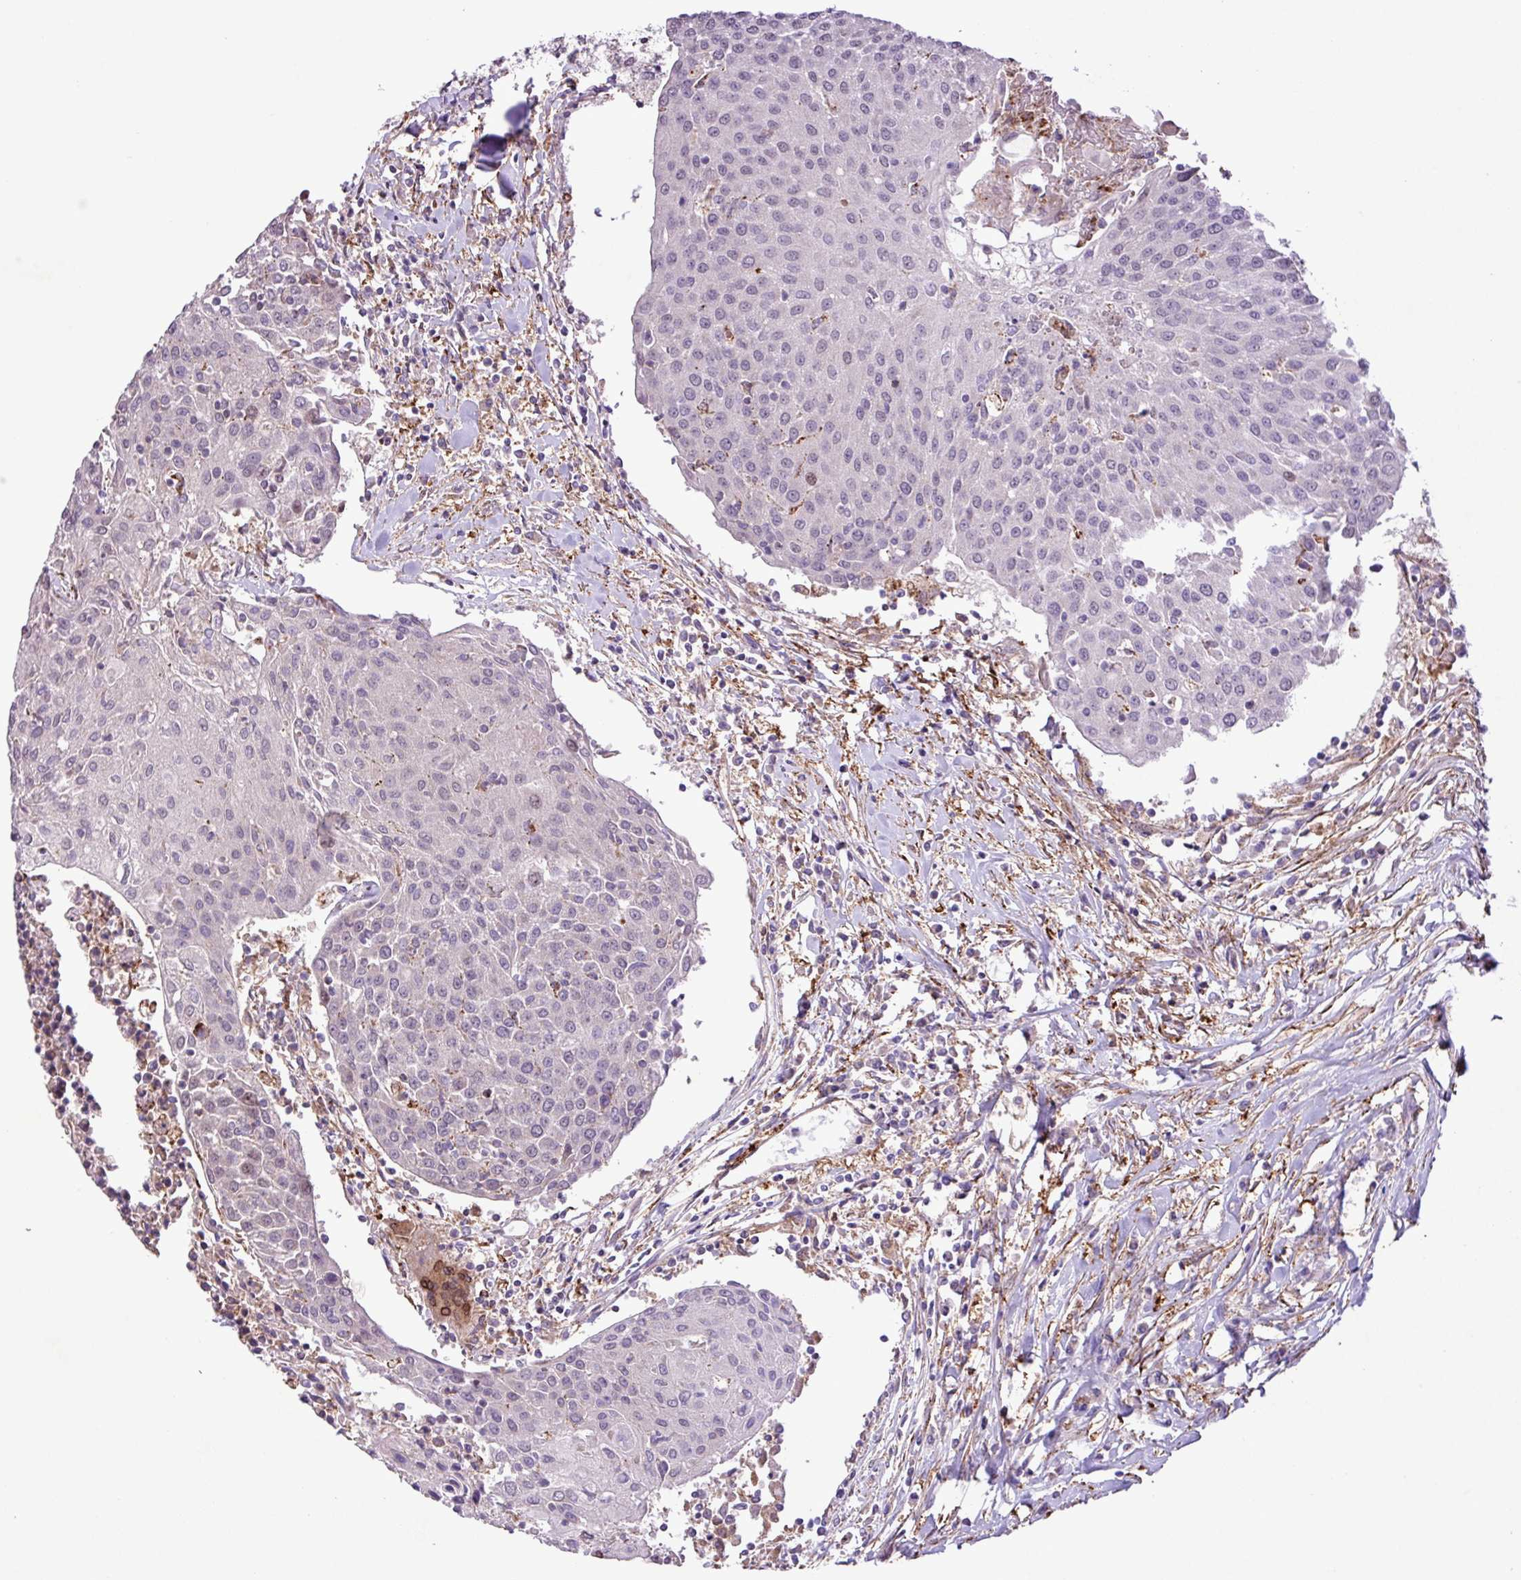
{"staining": {"intensity": "negative", "quantity": "none", "location": "none"}, "tissue": "urothelial cancer", "cell_type": "Tumor cells", "image_type": "cancer", "snomed": [{"axis": "morphology", "description": "Urothelial carcinoma, High grade"}, {"axis": "topography", "description": "Urinary bladder"}], "caption": "This is a micrograph of immunohistochemistry (IHC) staining of urothelial carcinoma (high-grade), which shows no positivity in tumor cells.", "gene": "RPP25L", "patient": {"sex": "female", "age": 85}}